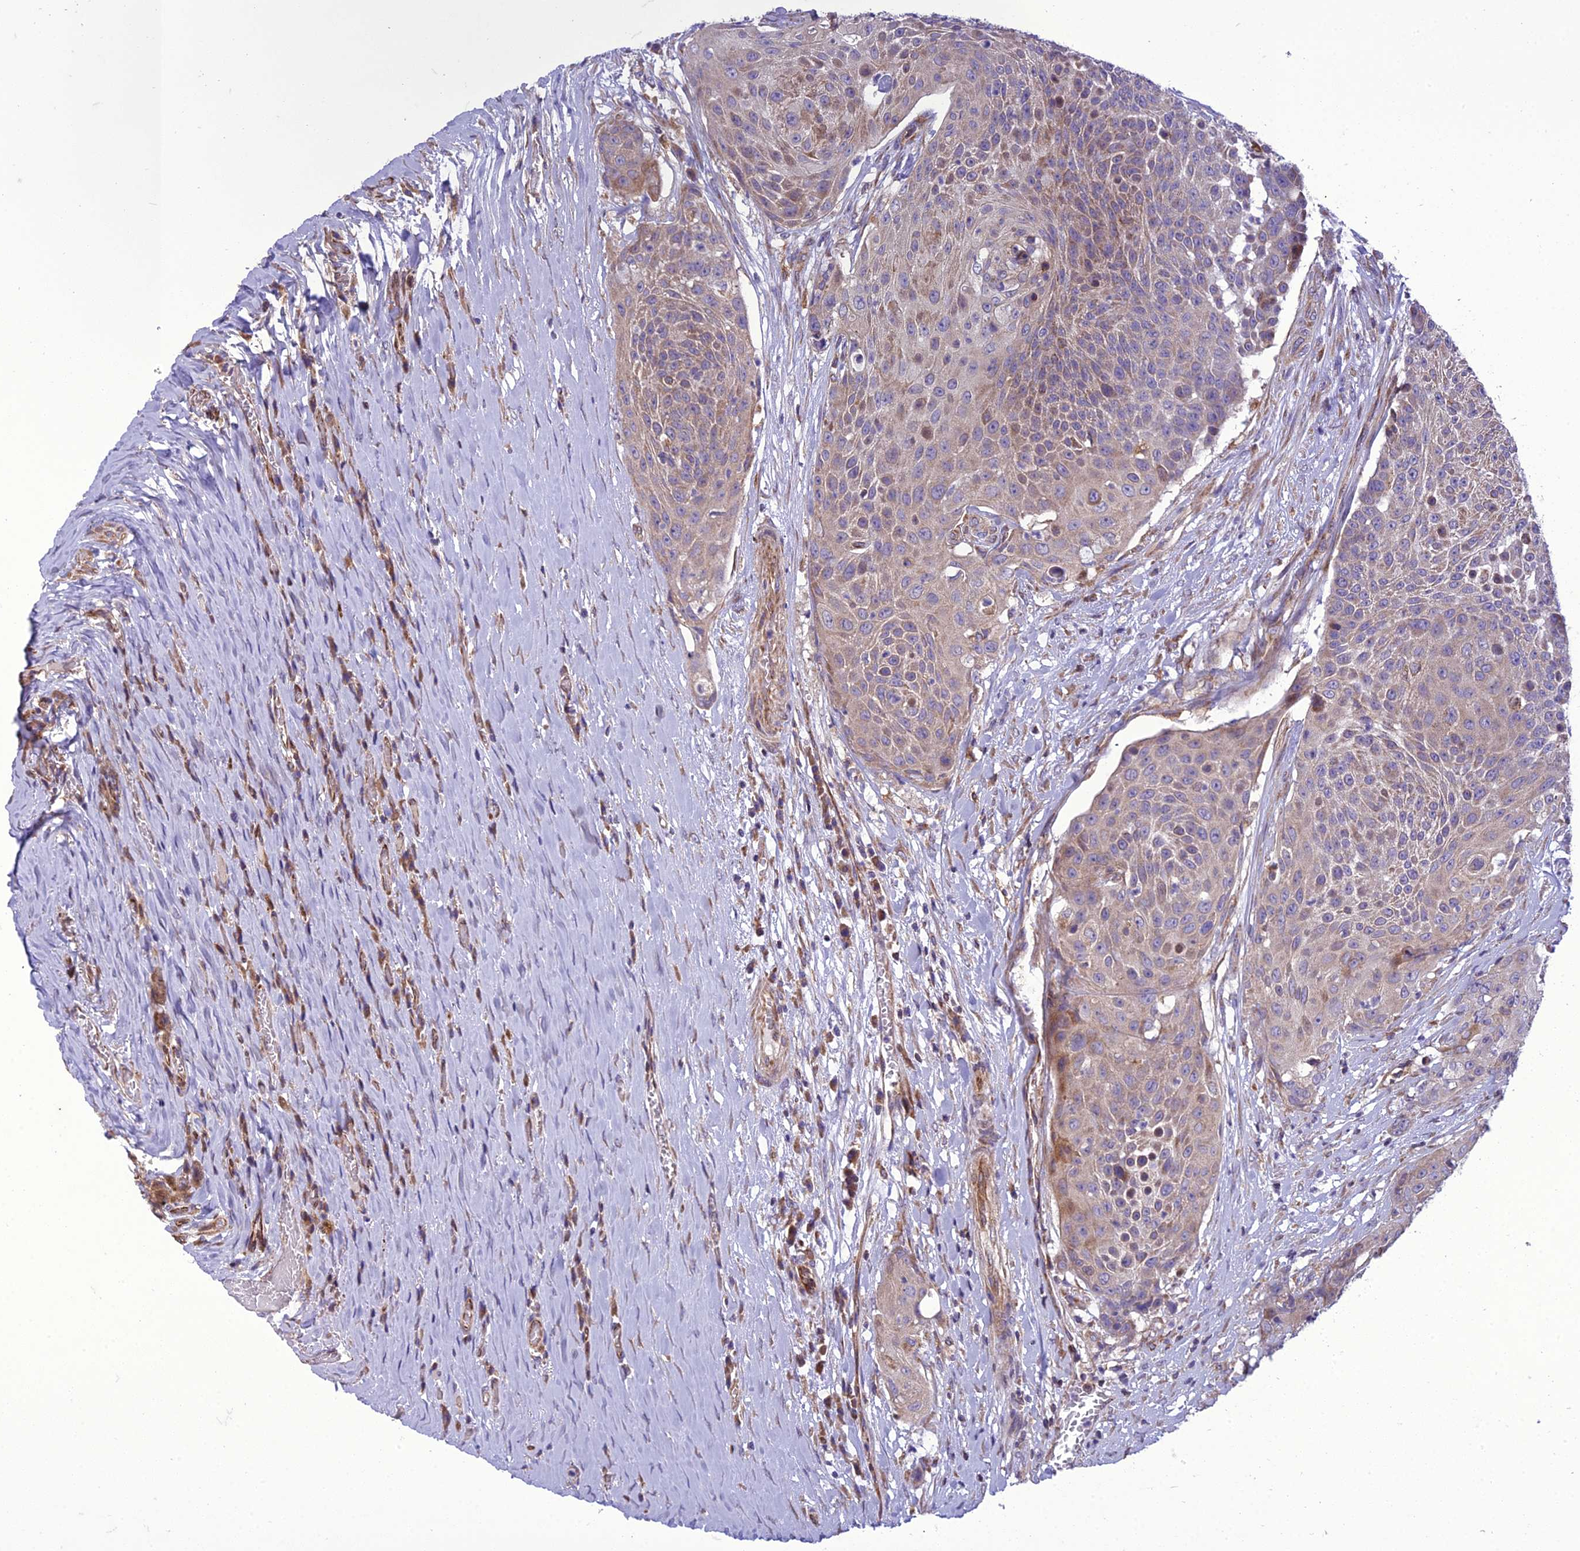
{"staining": {"intensity": "weak", "quantity": "25%-75%", "location": "cytoplasmic/membranous"}, "tissue": "urothelial cancer", "cell_type": "Tumor cells", "image_type": "cancer", "snomed": [{"axis": "morphology", "description": "Urothelial carcinoma, High grade"}, {"axis": "topography", "description": "Urinary bladder"}], "caption": "This image demonstrates immunohistochemistry staining of human urothelial carcinoma (high-grade), with low weak cytoplasmic/membranous positivity in about 25%-75% of tumor cells.", "gene": "GIMAP1", "patient": {"sex": "female", "age": 63}}